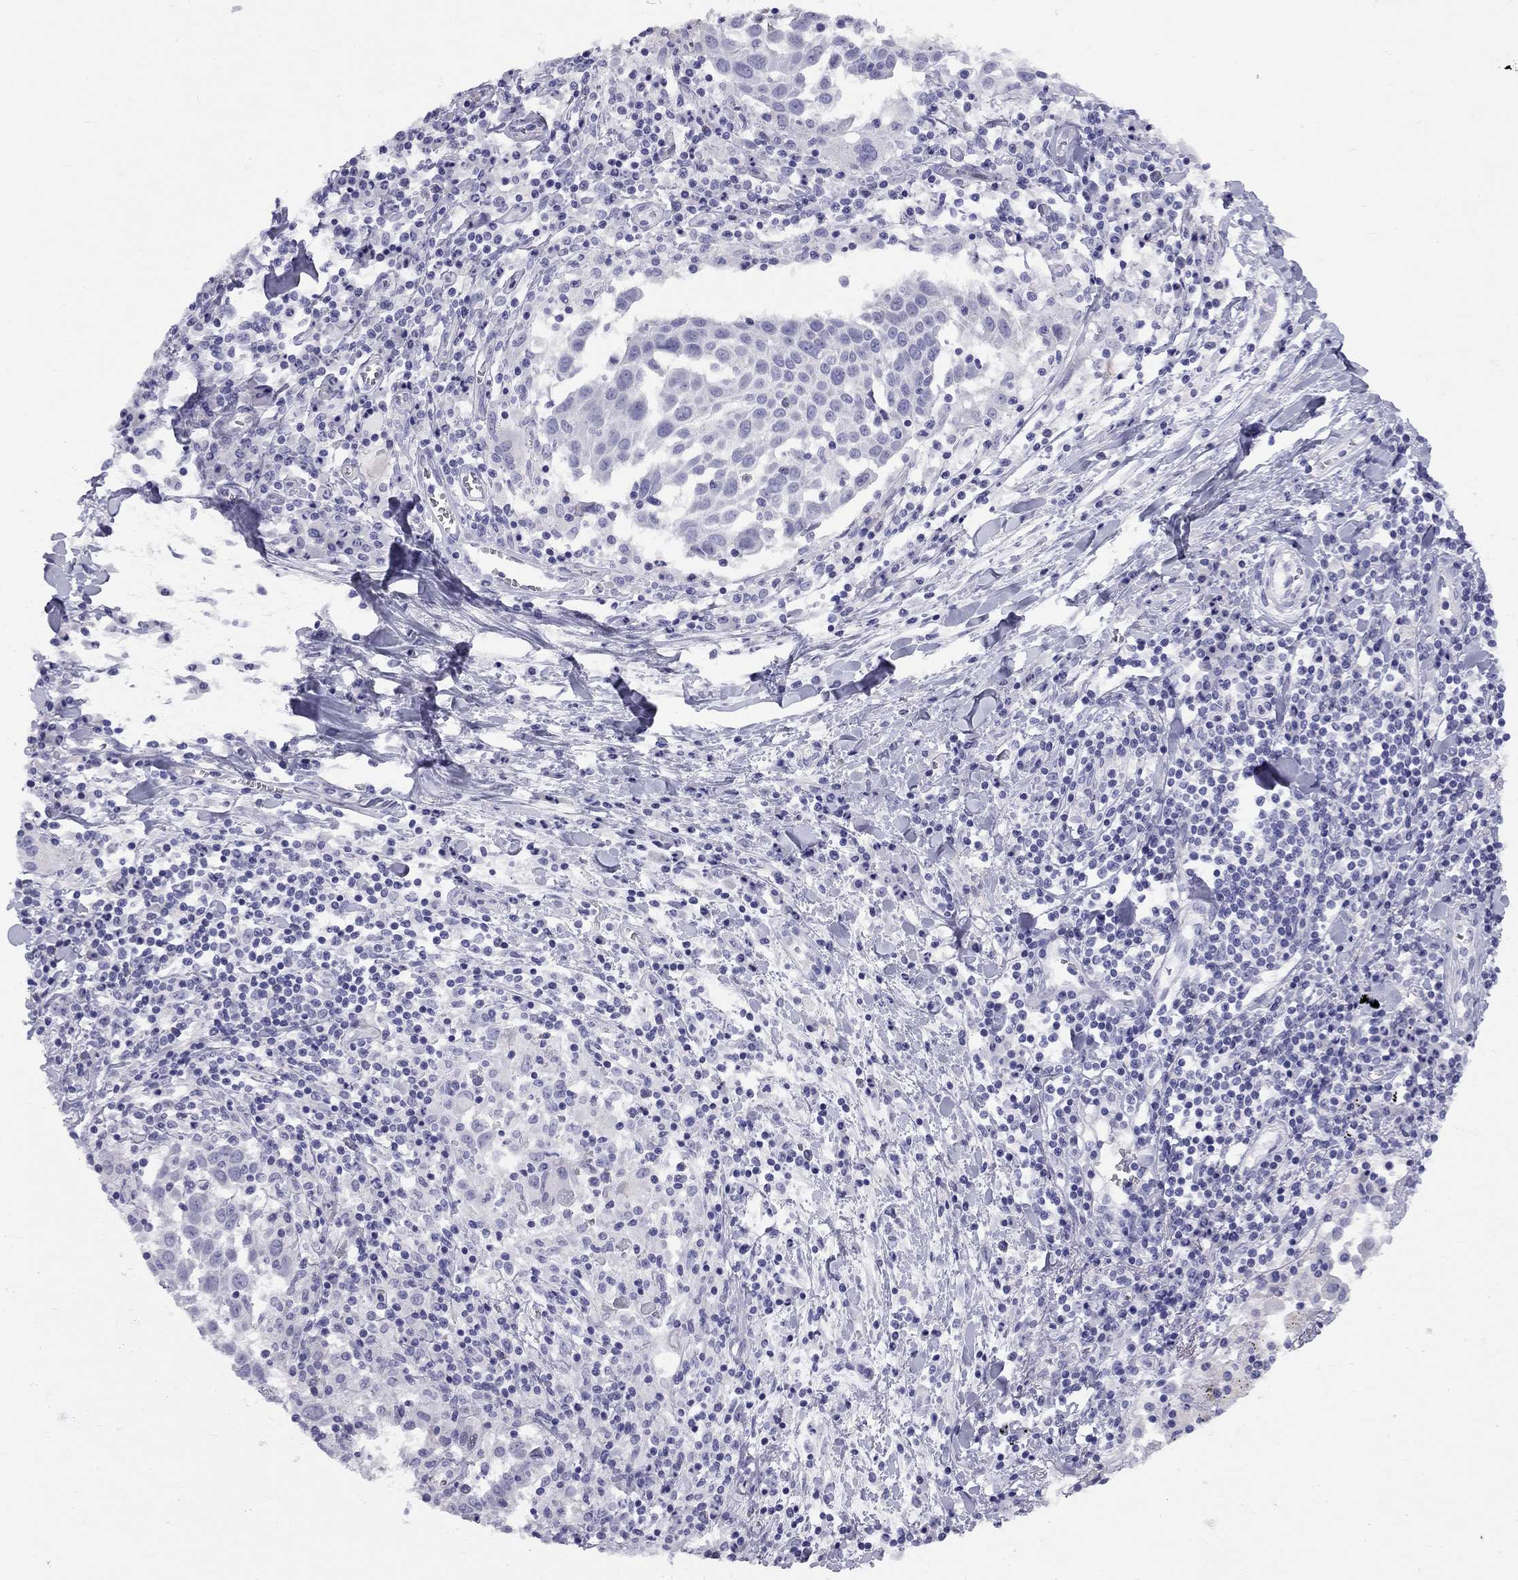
{"staining": {"intensity": "negative", "quantity": "none", "location": "none"}, "tissue": "lung cancer", "cell_type": "Tumor cells", "image_type": "cancer", "snomed": [{"axis": "morphology", "description": "Squamous cell carcinoma, NOS"}, {"axis": "topography", "description": "Lung"}], "caption": "Photomicrograph shows no significant protein expression in tumor cells of squamous cell carcinoma (lung).", "gene": "FSCN3", "patient": {"sex": "male", "age": 57}}